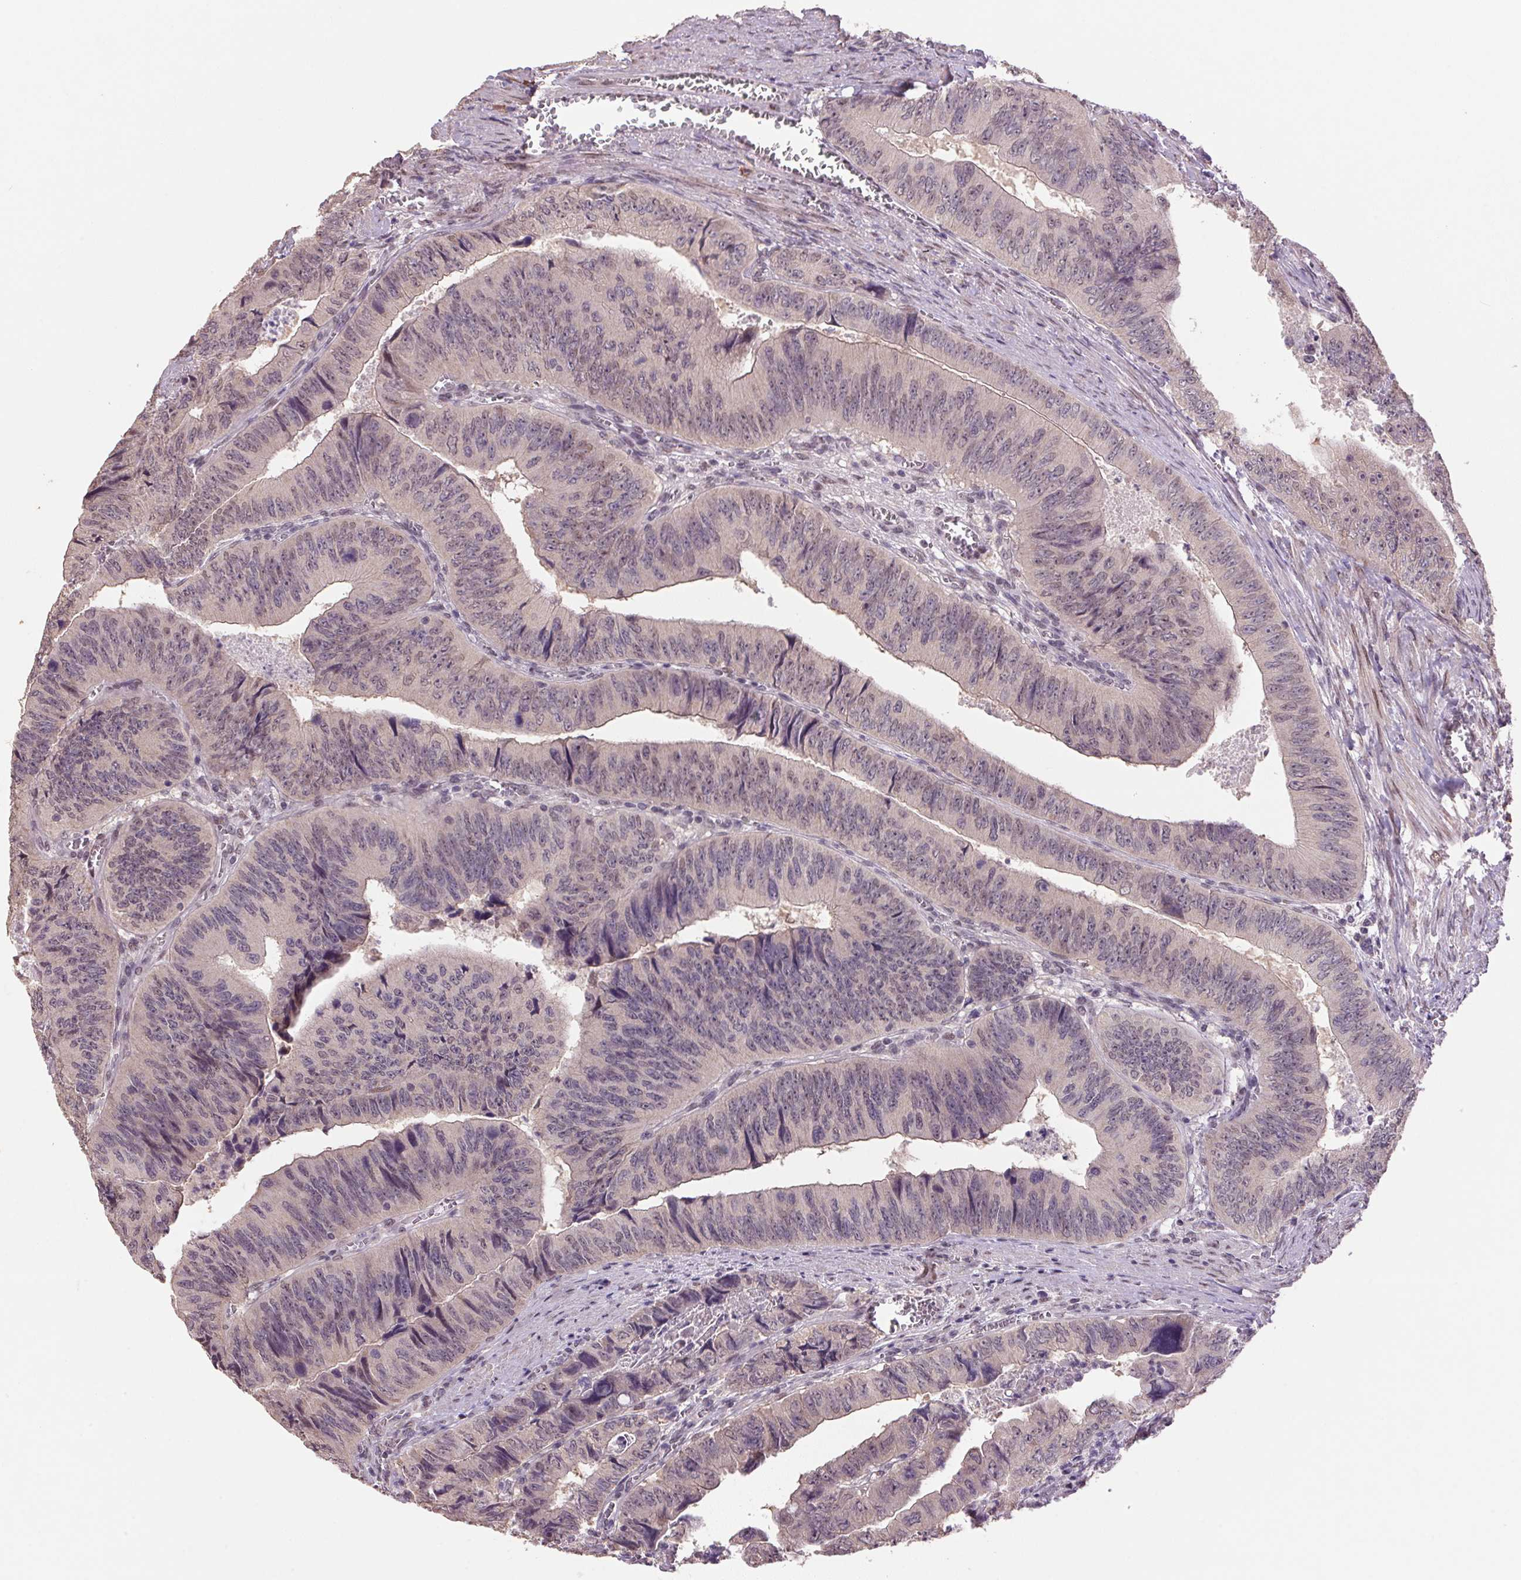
{"staining": {"intensity": "weak", "quantity": "<25%", "location": "cytoplasmic/membranous,nuclear"}, "tissue": "colorectal cancer", "cell_type": "Tumor cells", "image_type": "cancer", "snomed": [{"axis": "morphology", "description": "Adenocarcinoma, NOS"}, {"axis": "topography", "description": "Colon"}], "caption": "The image shows no significant positivity in tumor cells of colorectal cancer.", "gene": "ZBTB4", "patient": {"sex": "female", "age": 84}}